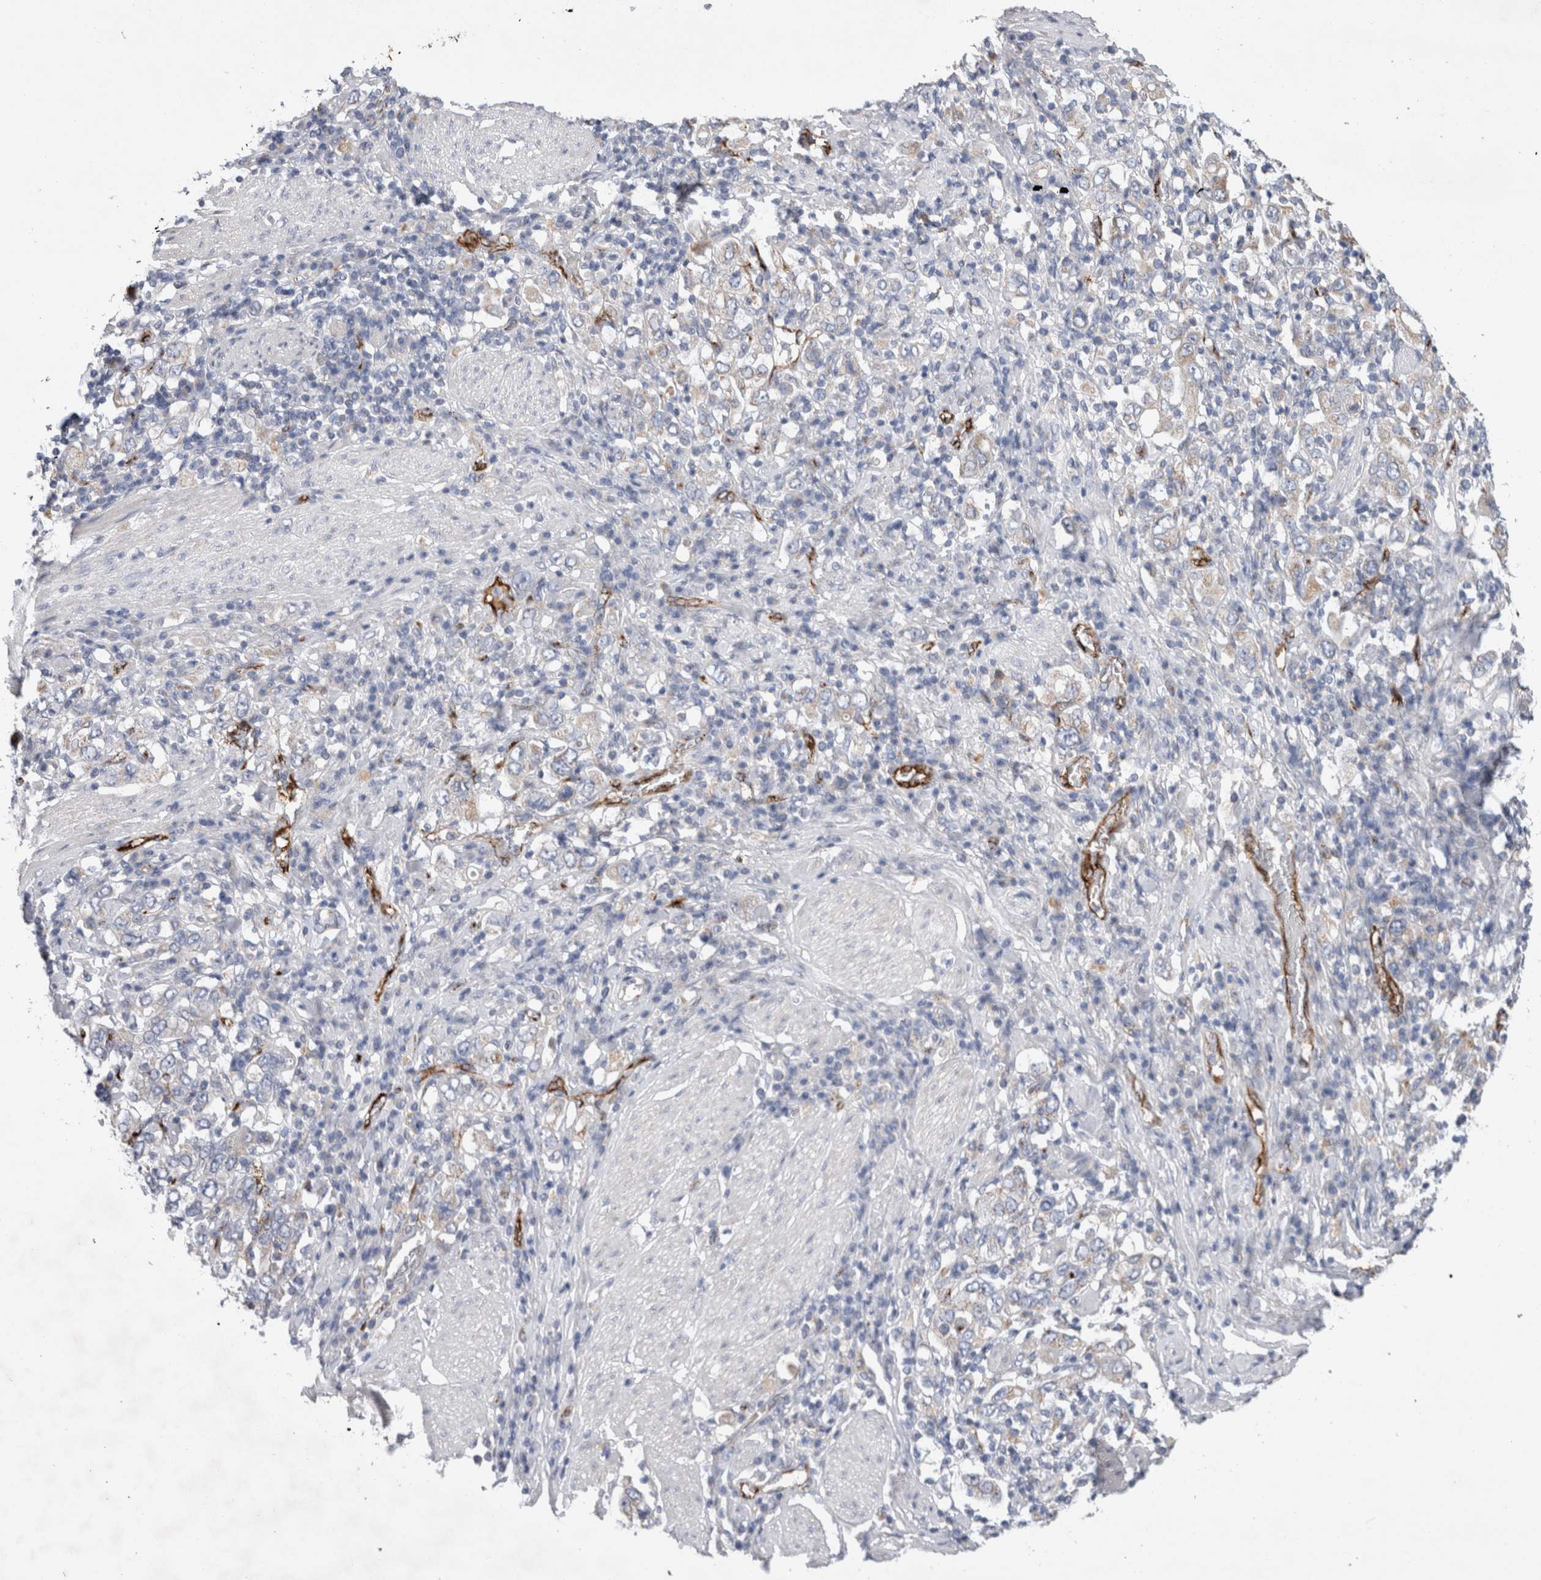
{"staining": {"intensity": "weak", "quantity": "<25%", "location": "cytoplasmic/membranous"}, "tissue": "stomach cancer", "cell_type": "Tumor cells", "image_type": "cancer", "snomed": [{"axis": "morphology", "description": "Adenocarcinoma, NOS"}, {"axis": "topography", "description": "Stomach, upper"}], "caption": "Tumor cells are negative for brown protein staining in stomach cancer (adenocarcinoma).", "gene": "IARS2", "patient": {"sex": "male", "age": 62}}